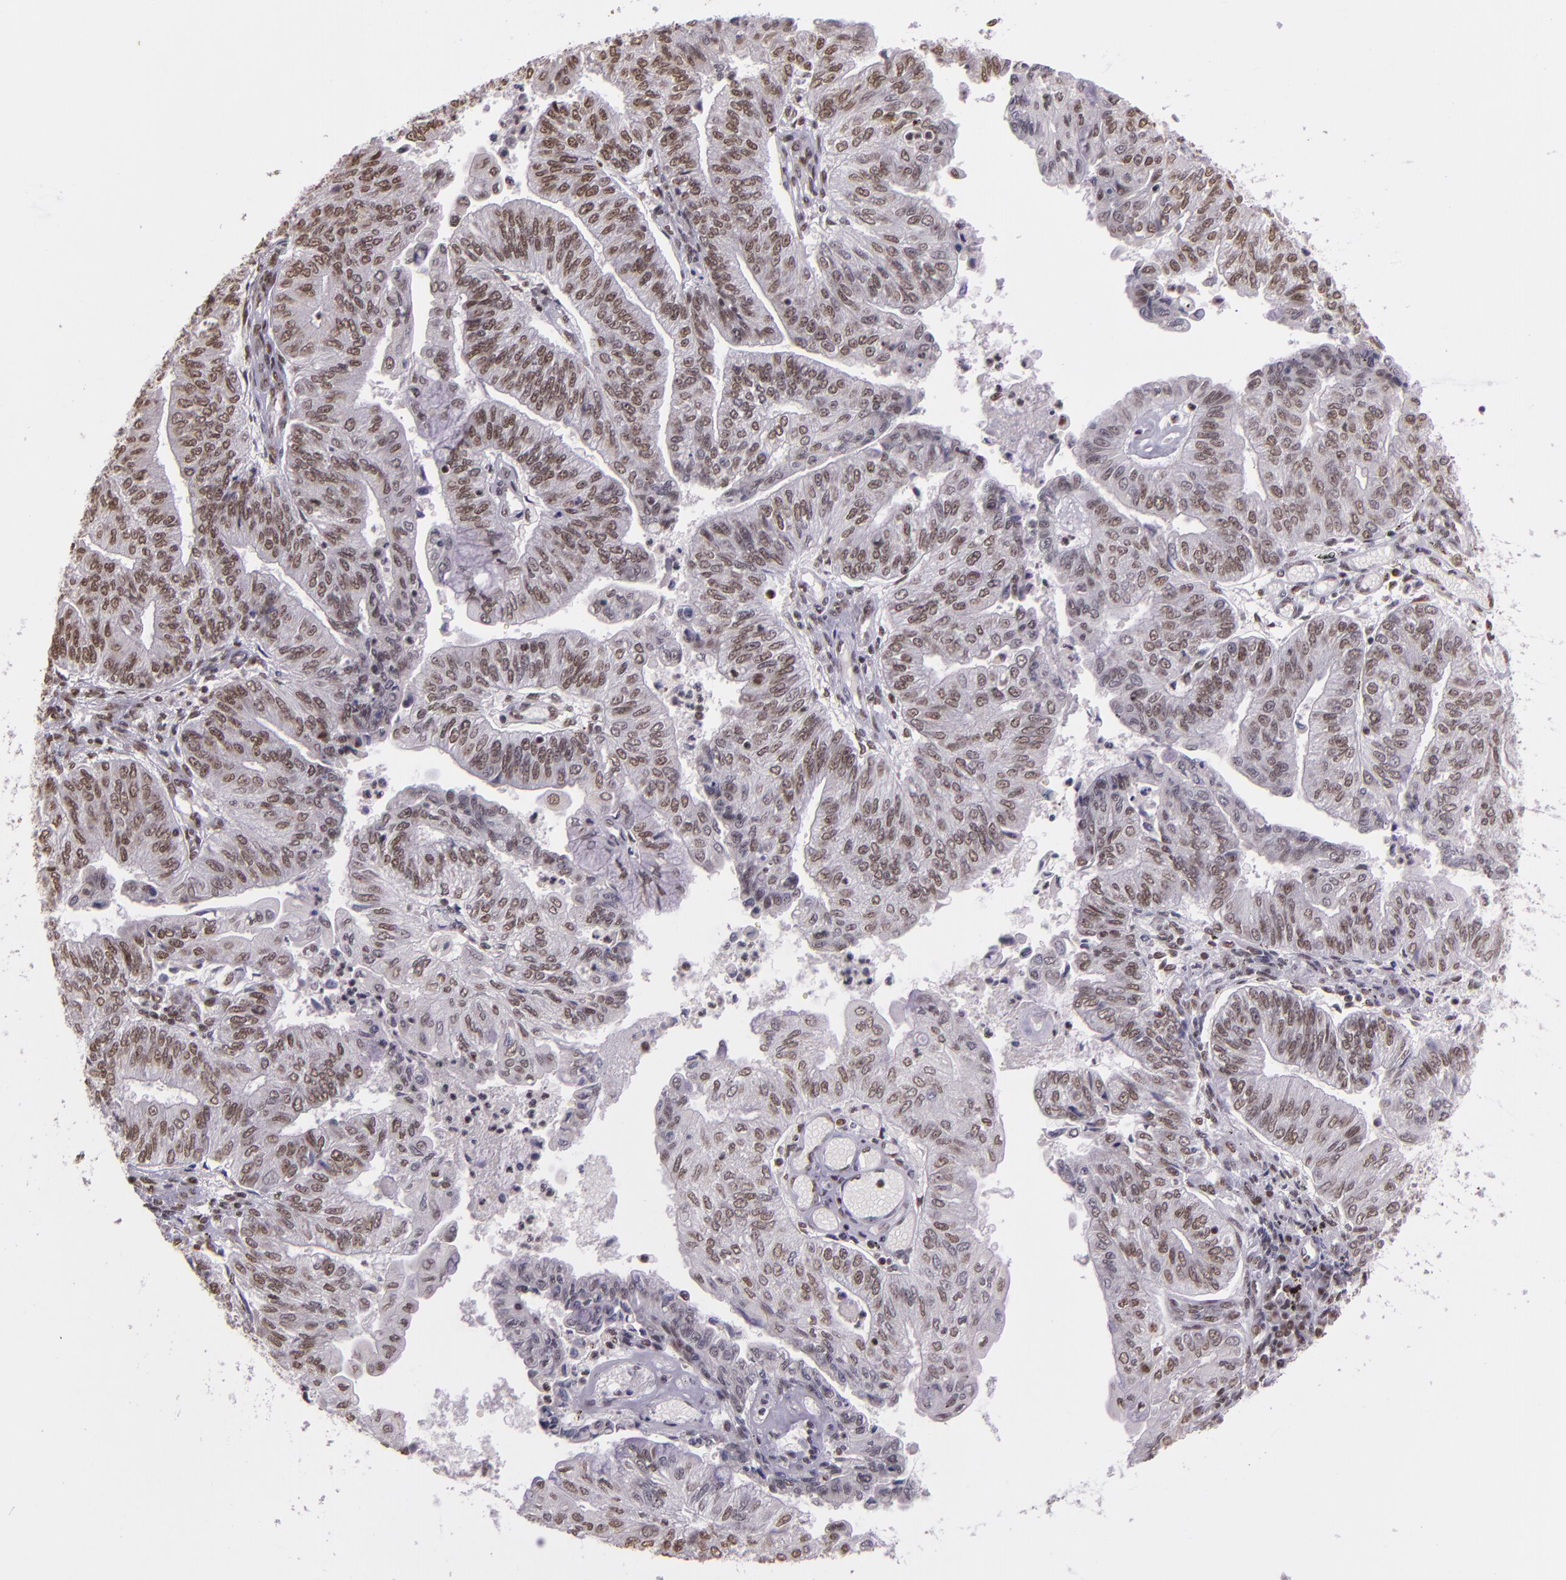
{"staining": {"intensity": "moderate", "quantity": "25%-75%", "location": "nuclear"}, "tissue": "endometrial cancer", "cell_type": "Tumor cells", "image_type": "cancer", "snomed": [{"axis": "morphology", "description": "Adenocarcinoma, NOS"}, {"axis": "topography", "description": "Endometrium"}], "caption": "Protein positivity by immunohistochemistry (IHC) demonstrates moderate nuclear staining in about 25%-75% of tumor cells in adenocarcinoma (endometrial). (brown staining indicates protein expression, while blue staining denotes nuclei).", "gene": "USF1", "patient": {"sex": "female", "age": 59}}